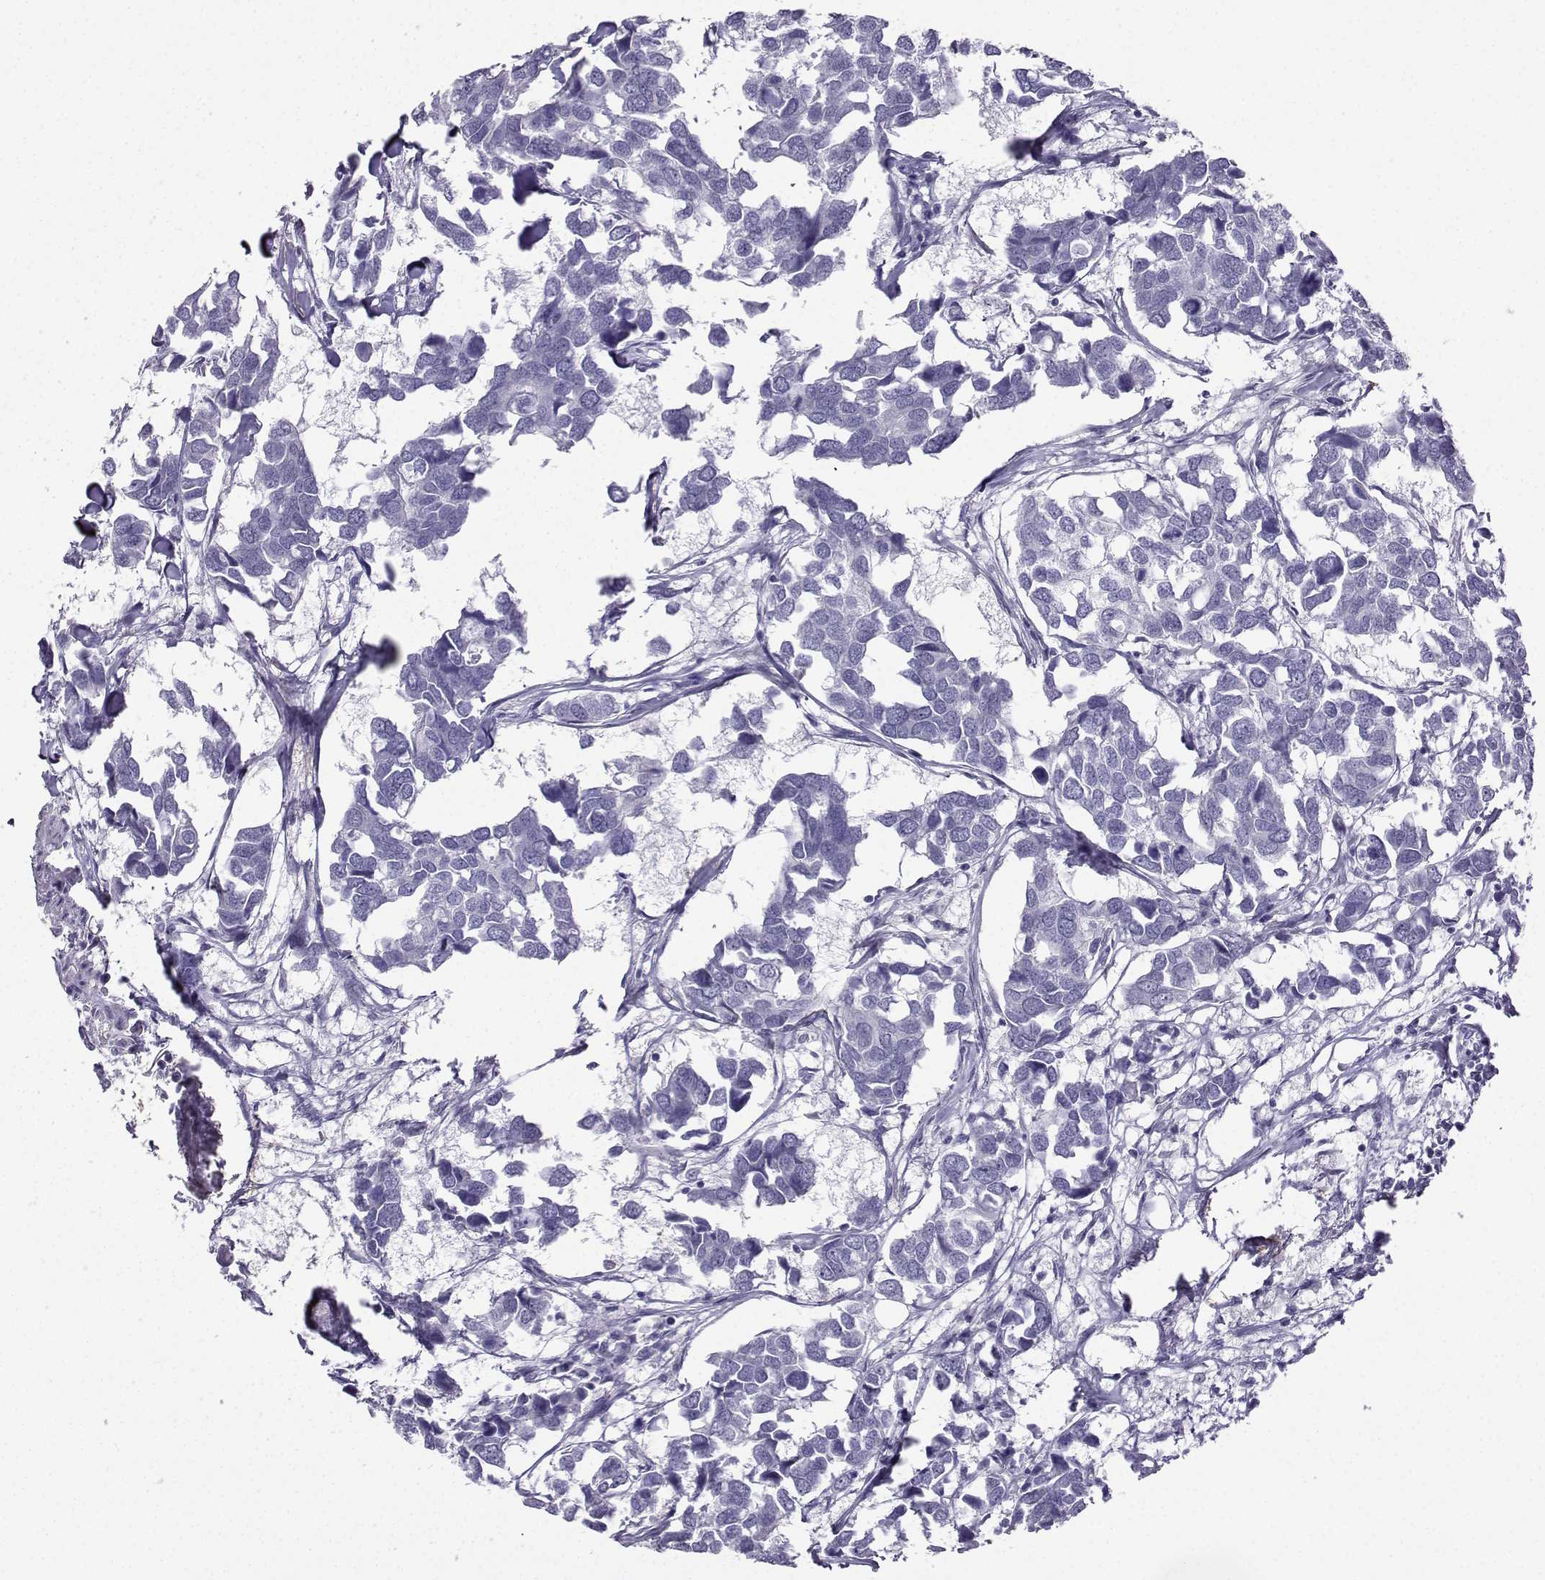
{"staining": {"intensity": "negative", "quantity": "none", "location": "none"}, "tissue": "breast cancer", "cell_type": "Tumor cells", "image_type": "cancer", "snomed": [{"axis": "morphology", "description": "Duct carcinoma"}, {"axis": "topography", "description": "Breast"}], "caption": "Immunohistochemistry image of breast cancer (intraductal carcinoma) stained for a protein (brown), which reveals no expression in tumor cells.", "gene": "KIF17", "patient": {"sex": "female", "age": 83}}